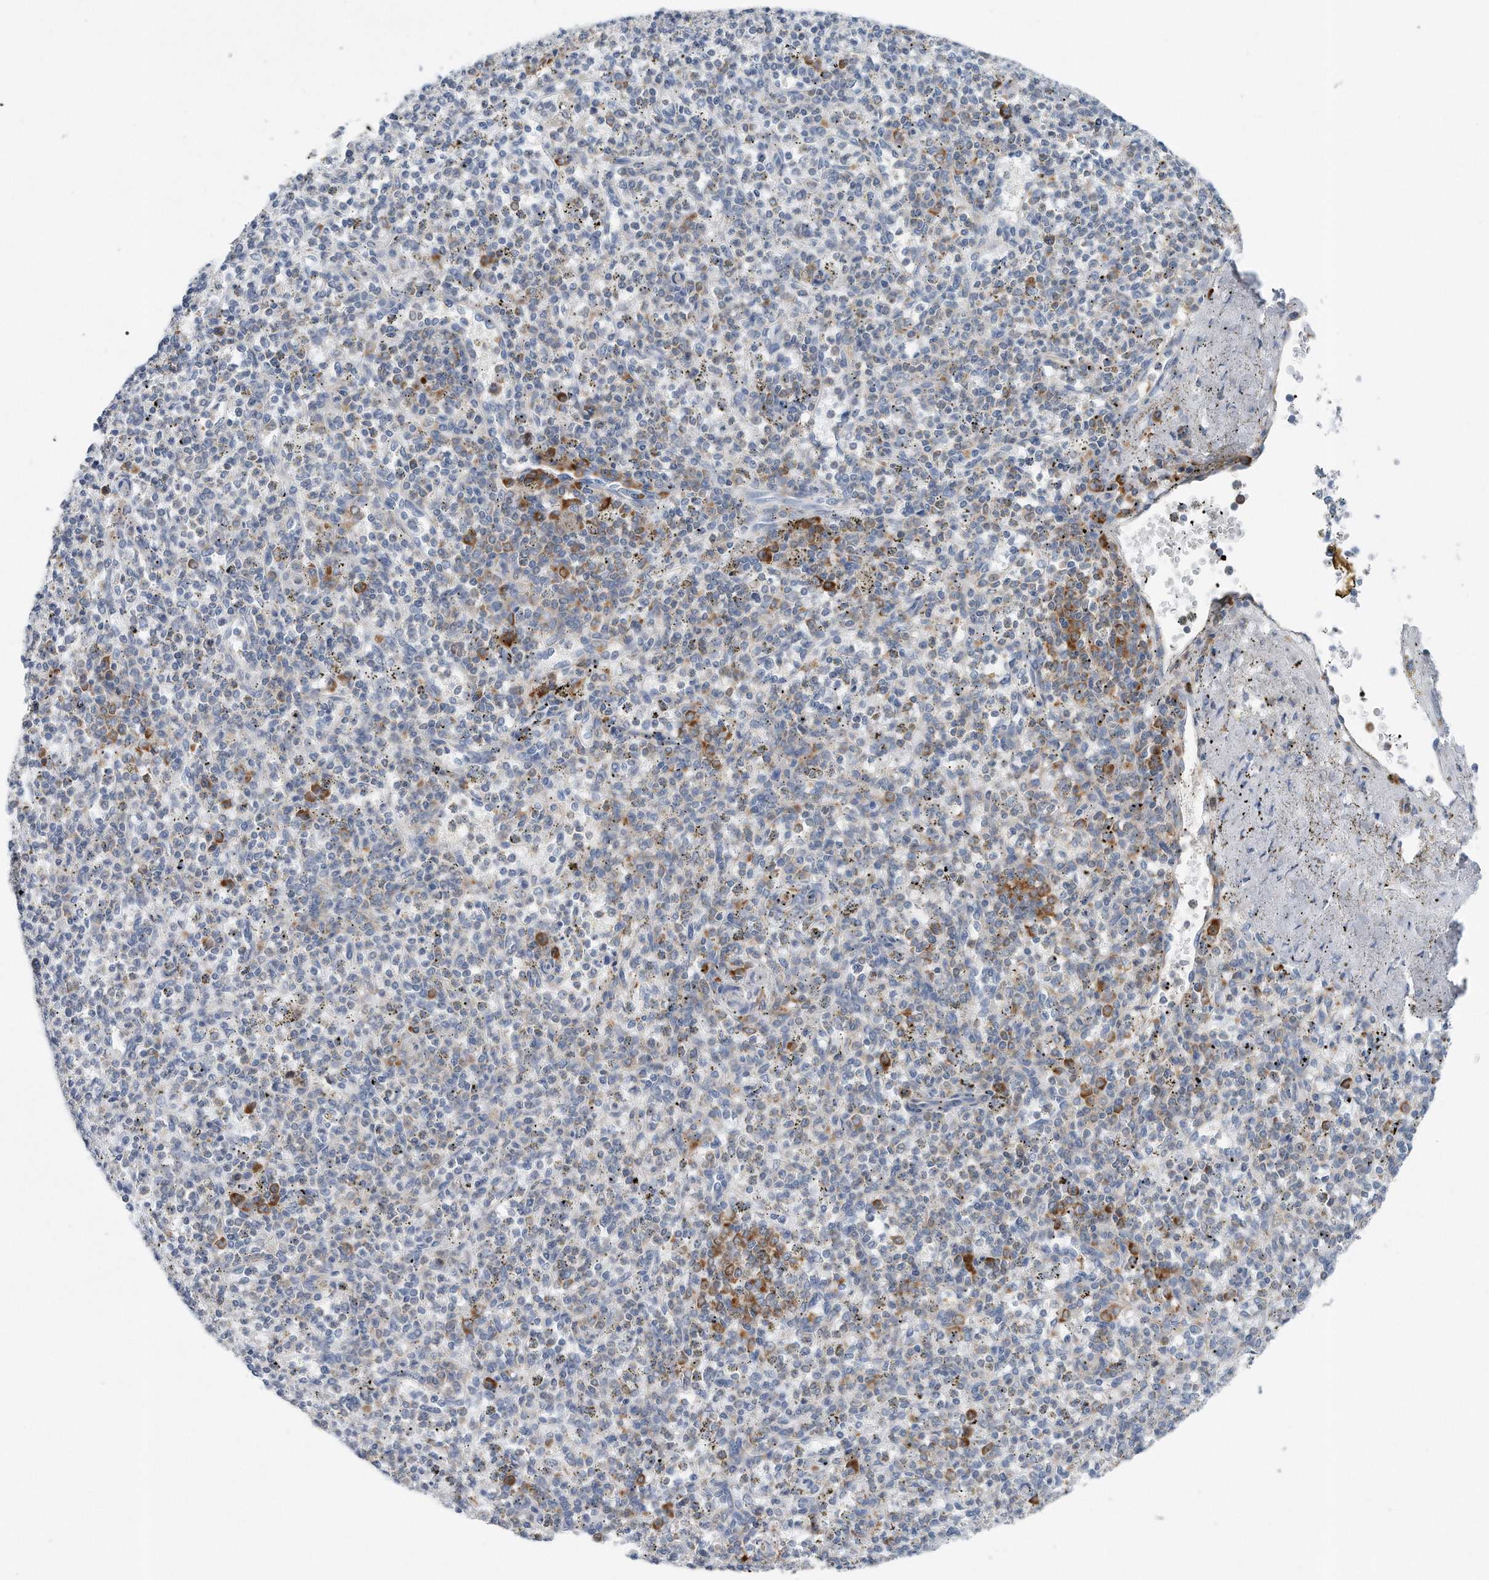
{"staining": {"intensity": "moderate", "quantity": "<25%", "location": "cytoplasmic/membranous"}, "tissue": "spleen", "cell_type": "Cells in red pulp", "image_type": "normal", "snomed": [{"axis": "morphology", "description": "Normal tissue, NOS"}, {"axis": "topography", "description": "Spleen"}], "caption": "Spleen was stained to show a protein in brown. There is low levels of moderate cytoplasmic/membranous positivity in about <25% of cells in red pulp. (IHC, brightfield microscopy, high magnification).", "gene": "RPL26L1", "patient": {"sex": "male", "age": 72}}